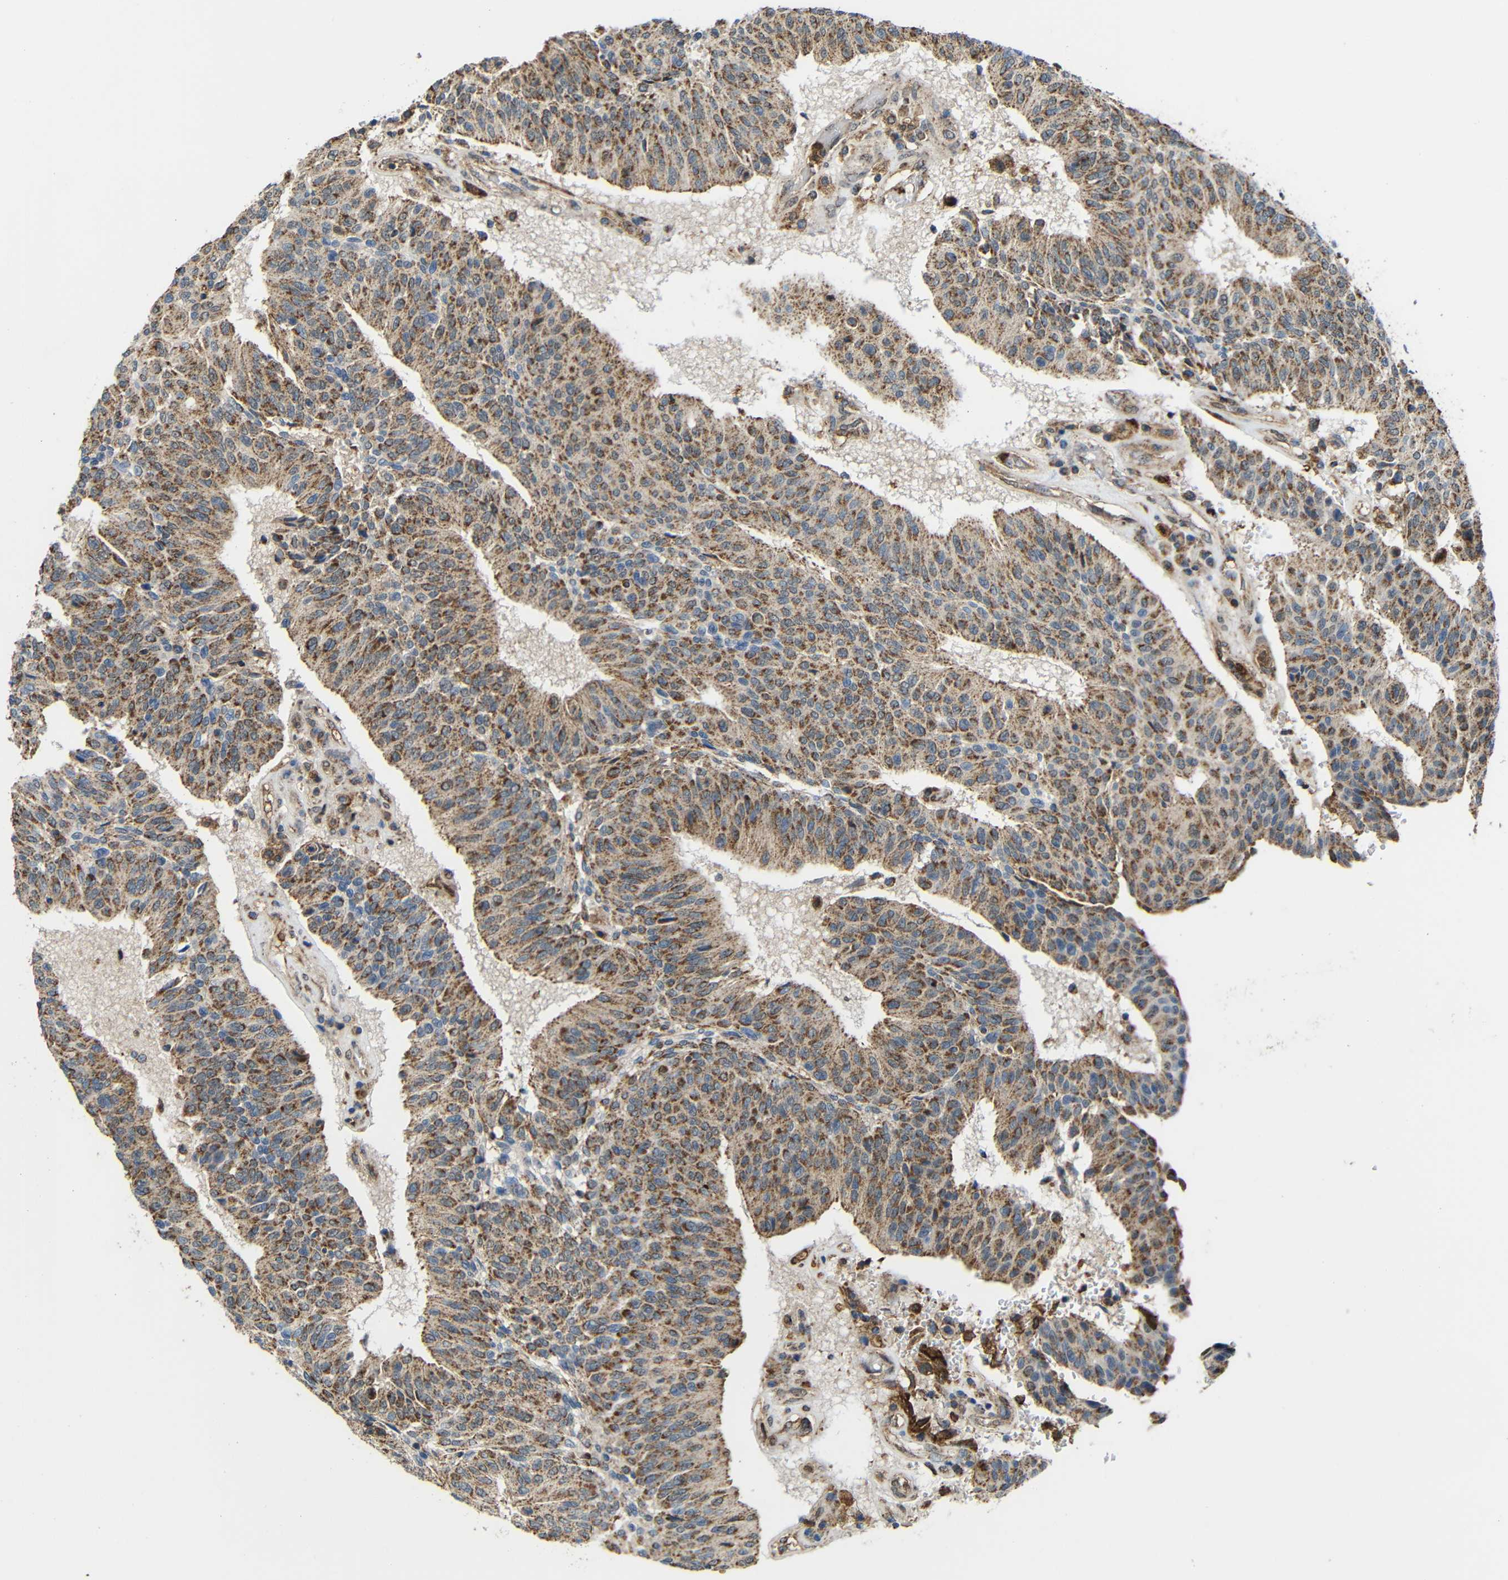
{"staining": {"intensity": "moderate", "quantity": ">75%", "location": "cytoplasmic/membranous"}, "tissue": "urothelial cancer", "cell_type": "Tumor cells", "image_type": "cancer", "snomed": [{"axis": "morphology", "description": "Urothelial carcinoma, High grade"}, {"axis": "topography", "description": "Urinary bladder"}], "caption": "Moderate cytoplasmic/membranous expression for a protein is present in about >75% of tumor cells of high-grade urothelial carcinoma using immunohistochemistry (IHC).", "gene": "C1GALT1", "patient": {"sex": "male", "age": 66}}